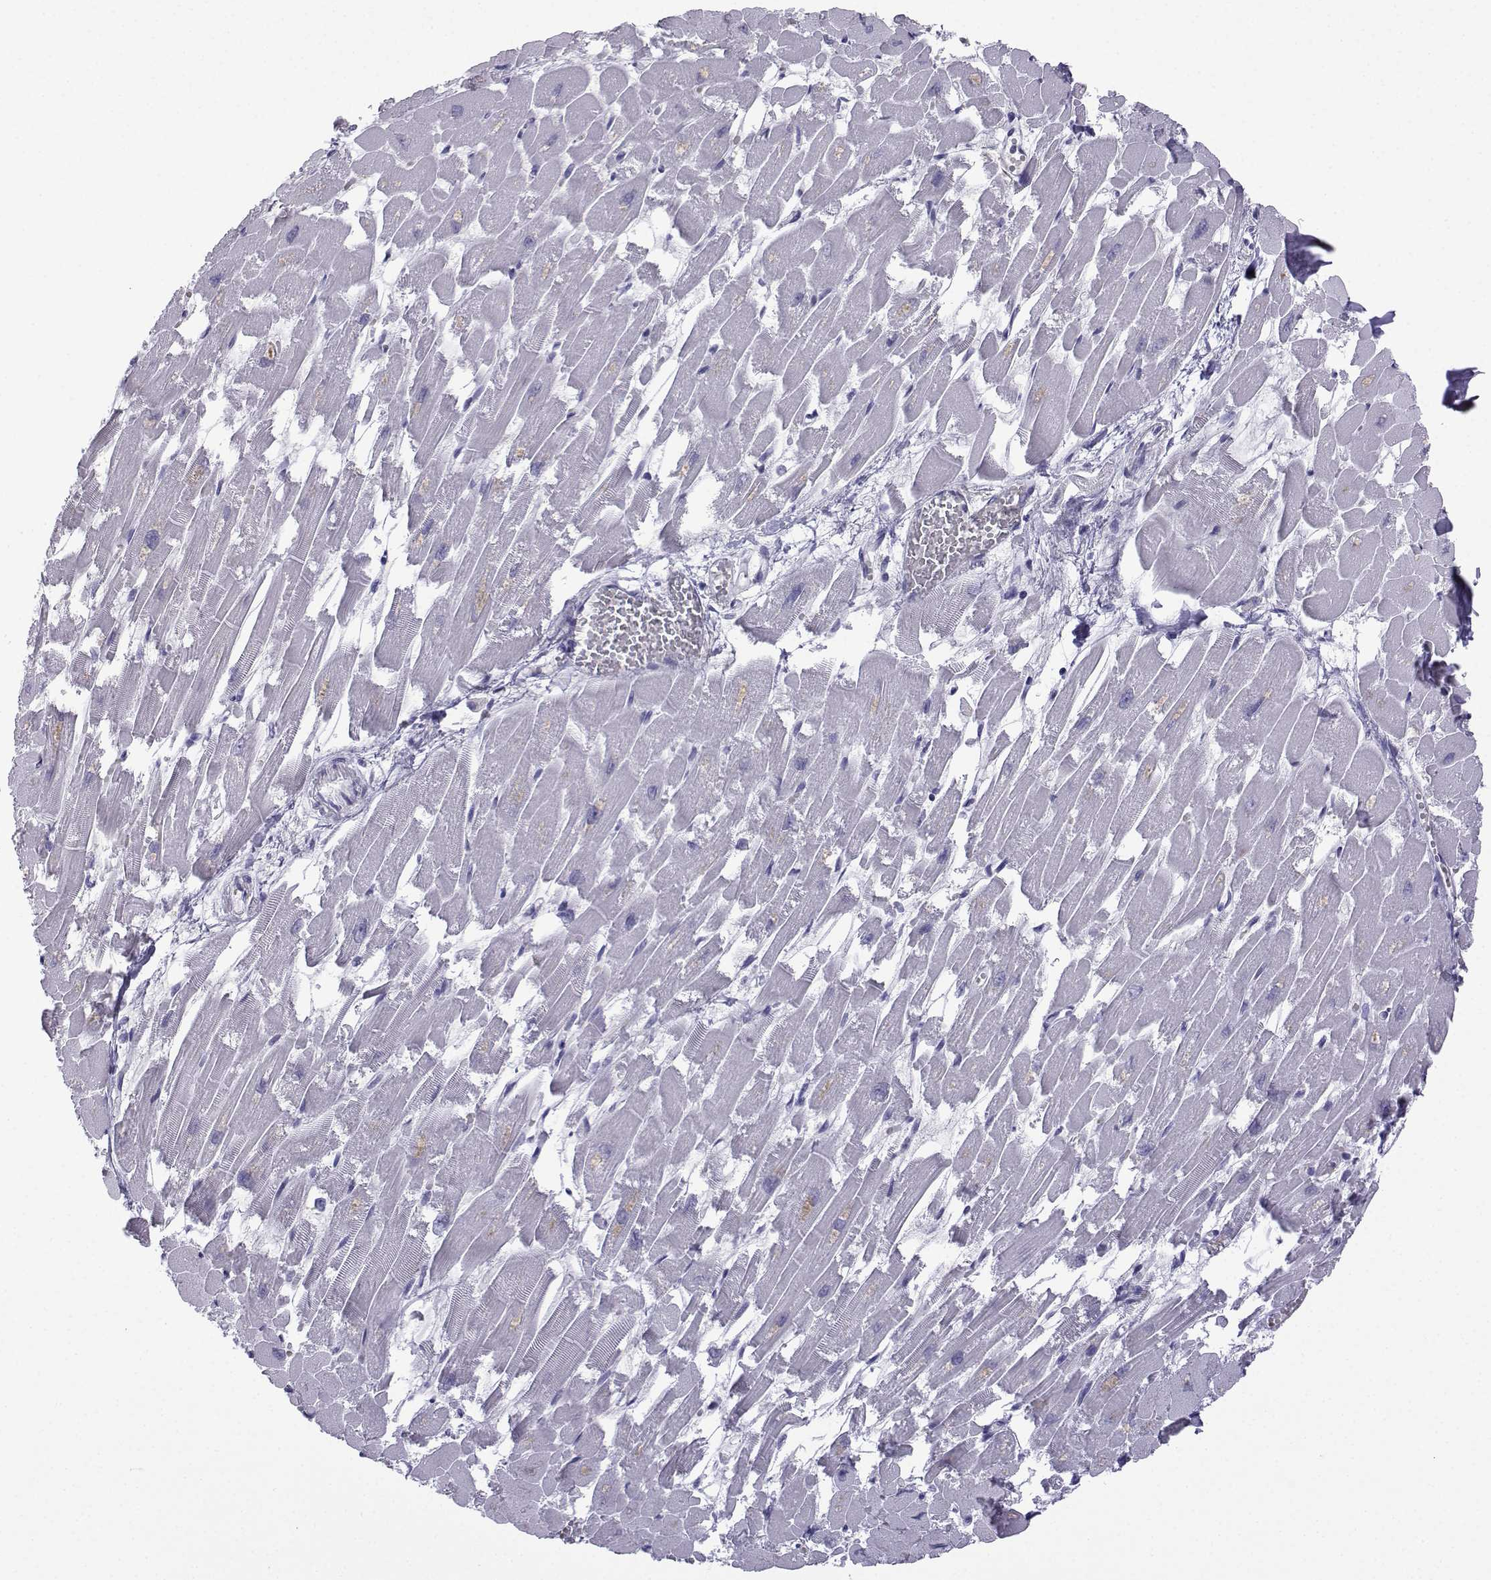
{"staining": {"intensity": "negative", "quantity": "none", "location": "none"}, "tissue": "heart muscle", "cell_type": "Cardiomyocytes", "image_type": "normal", "snomed": [{"axis": "morphology", "description": "Normal tissue, NOS"}, {"axis": "topography", "description": "Heart"}], "caption": "DAB (3,3'-diaminobenzidine) immunohistochemical staining of normal heart muscle exhibits no significant expression in cardiomyocytes.", "gene": "TRIM46", "patient": {"sex": "female", "age": 52}}